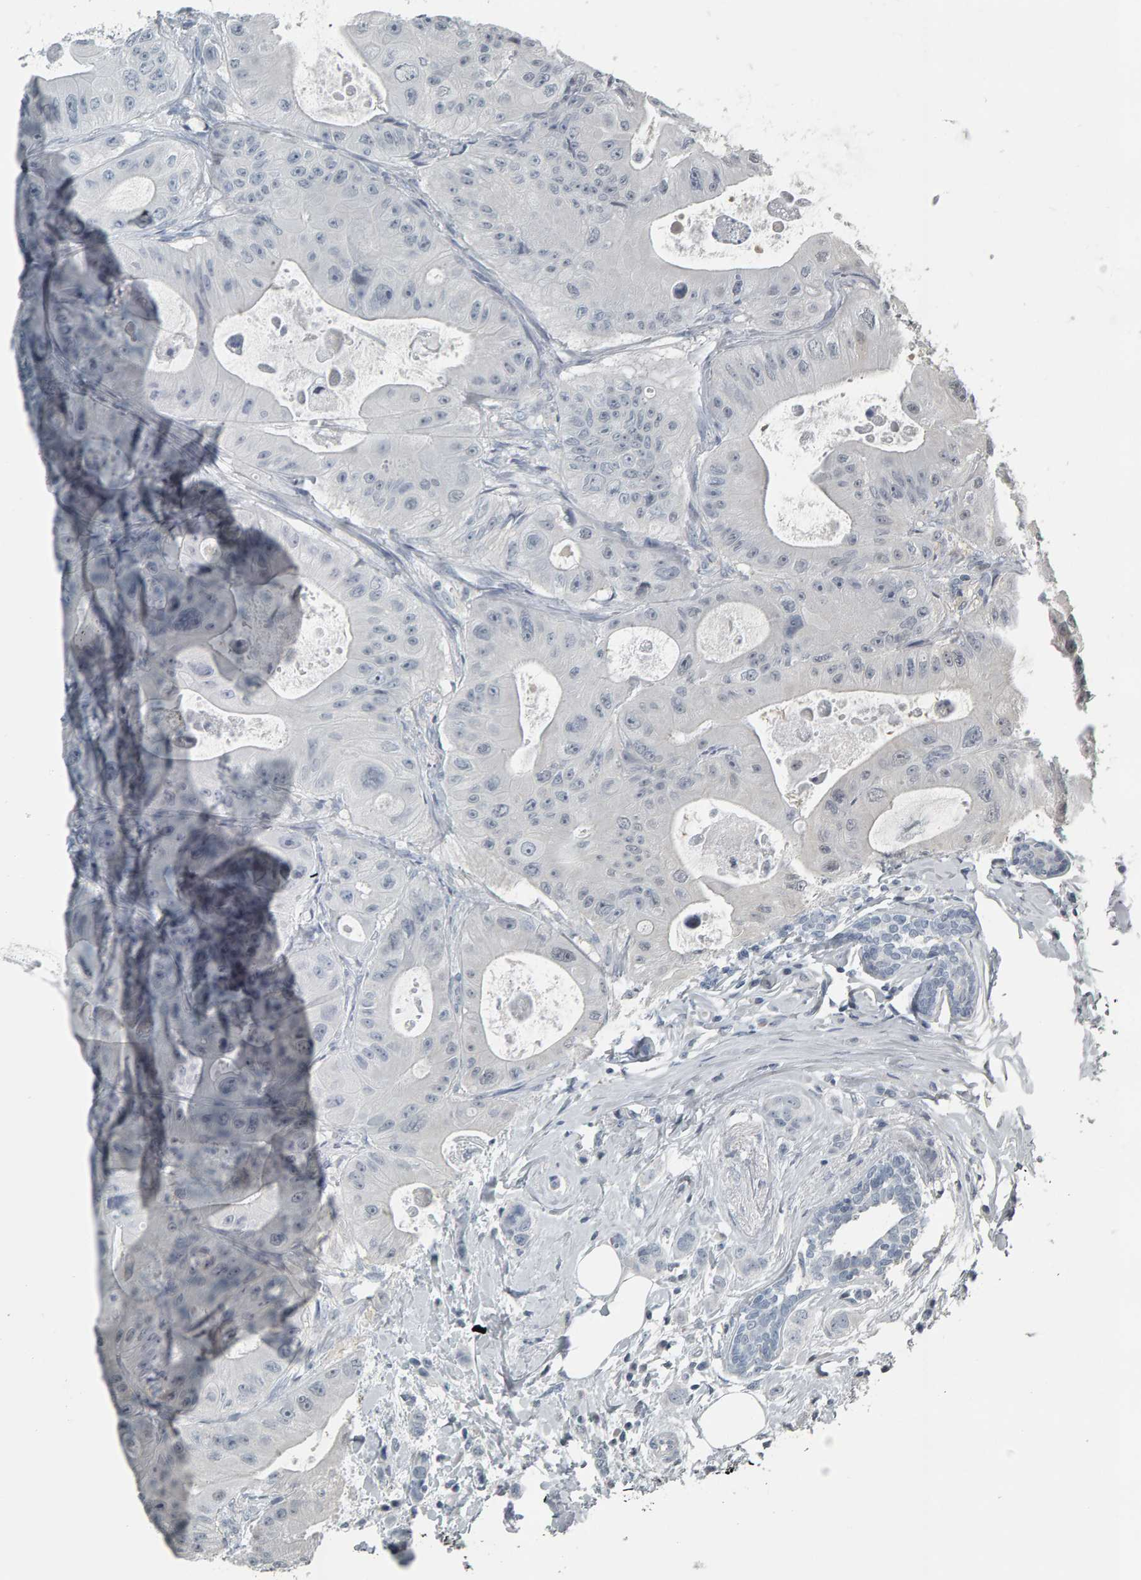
{"staining": {"intensity": "negative", "quantity": "none", "location": "none"}, "tissue": "colorectal cancer", "cell_type": "Tumor cells", "image_type": "cancer", "snomed": [{"axis": "morphology", "description": "Adenocarcinoma, NOS"}, {"axis": "topography", "description": "Colon"}], "caption": "Tumor cells are negative for brown protein staining in colorectal cancer (adenocarcinoma). (DAB (3,3'-diaminobenzidine) IHC with hematoxylin counter stain).", "gene": "PYY", "patient": {"sex": "female", "age": 46}}